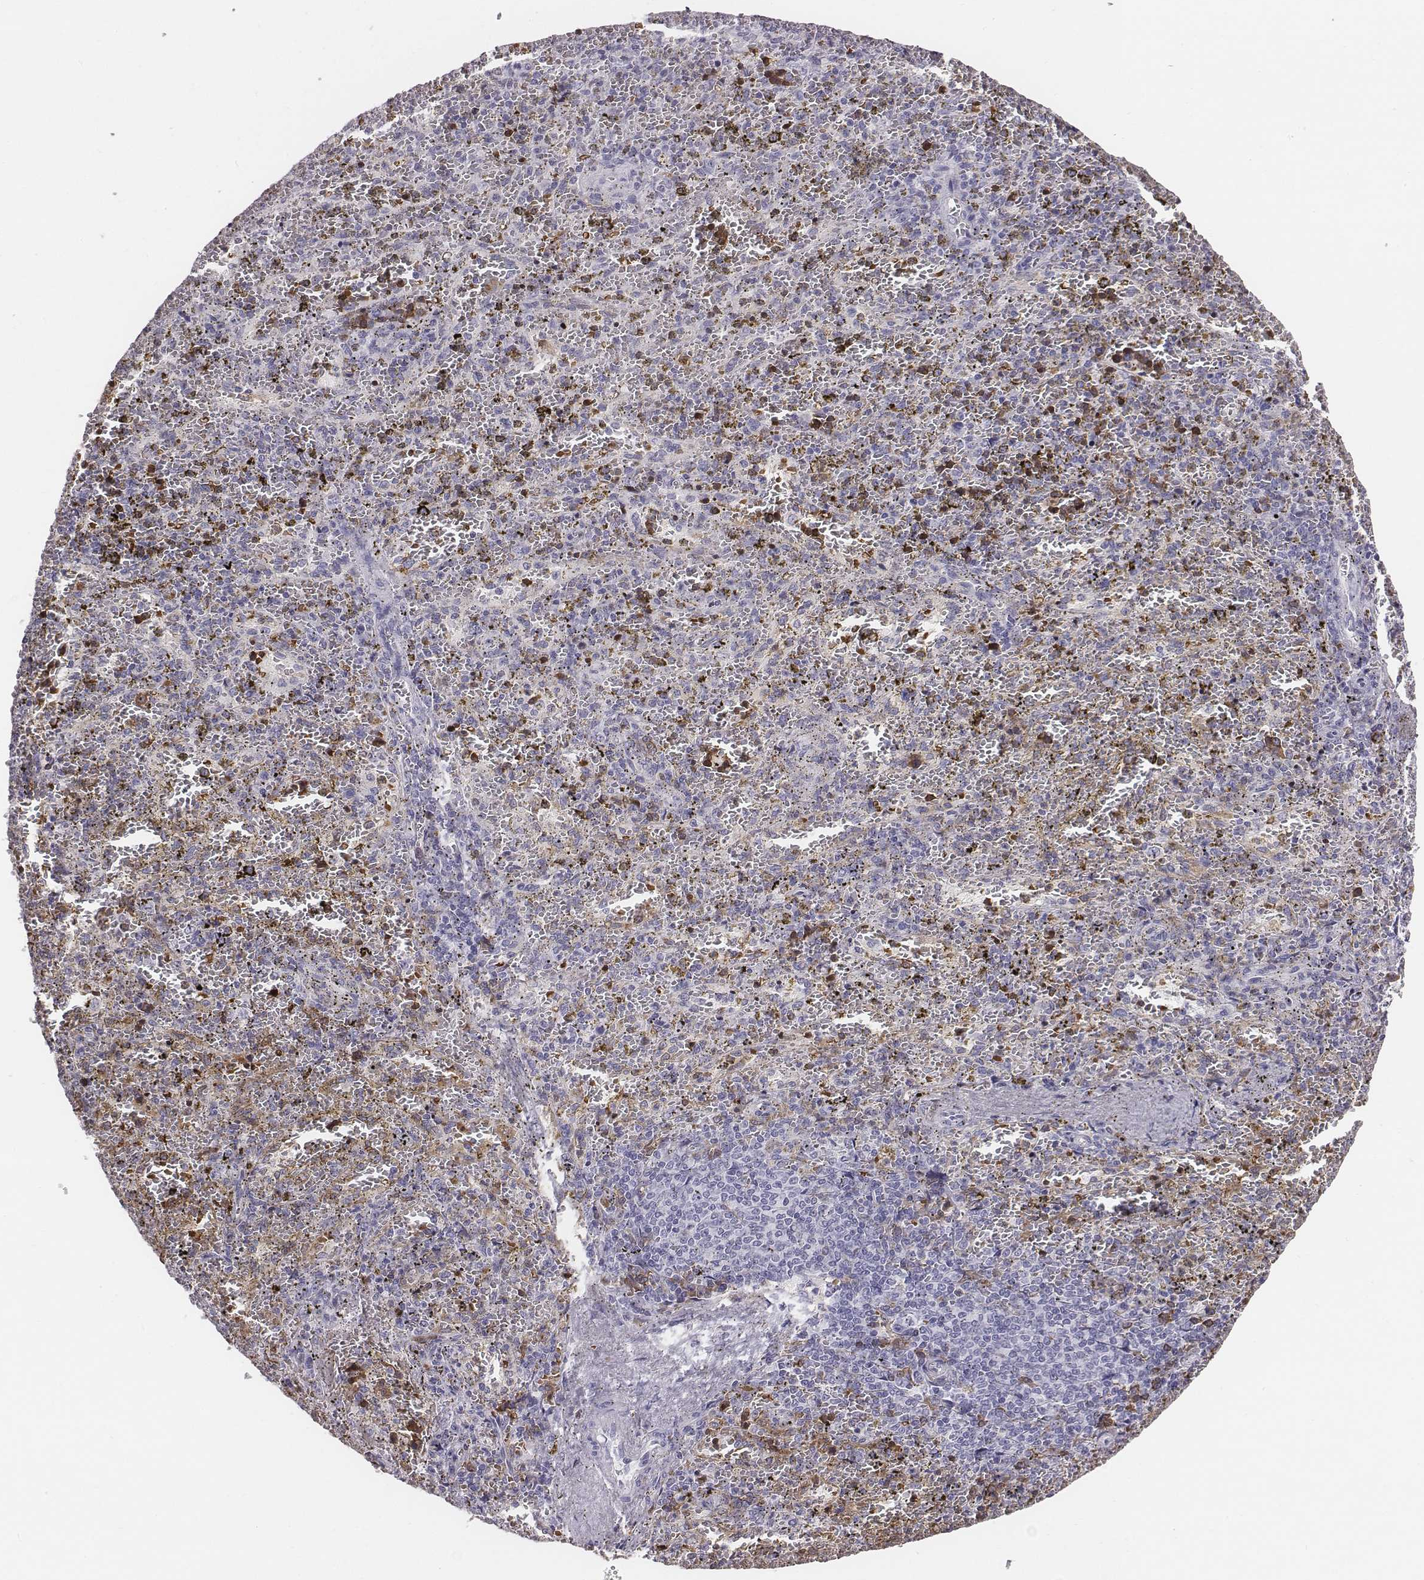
{"staining": {"intensity": "strong", "quantity": "<25%", "location": "cytoplasmic/membranous"}, "tissue": "spleen", "cell_type": "Cells in red pulp", "image_type": "normal", "snomed": [{"axis": "morphology", "description": "Normal tissue, NOS"}, {"axis": "topography", "description": "Spleen"}], "caption": "Immunohistochemistry (IHC) micrograph of benign spleen stained for a protein (brown), which exhibits medium levels of strong cytoplasmic/membranous staining in about <25% of cells in red pulp.", "gene": "HBZ", "patient": {"sex": "female", "age": 50}}